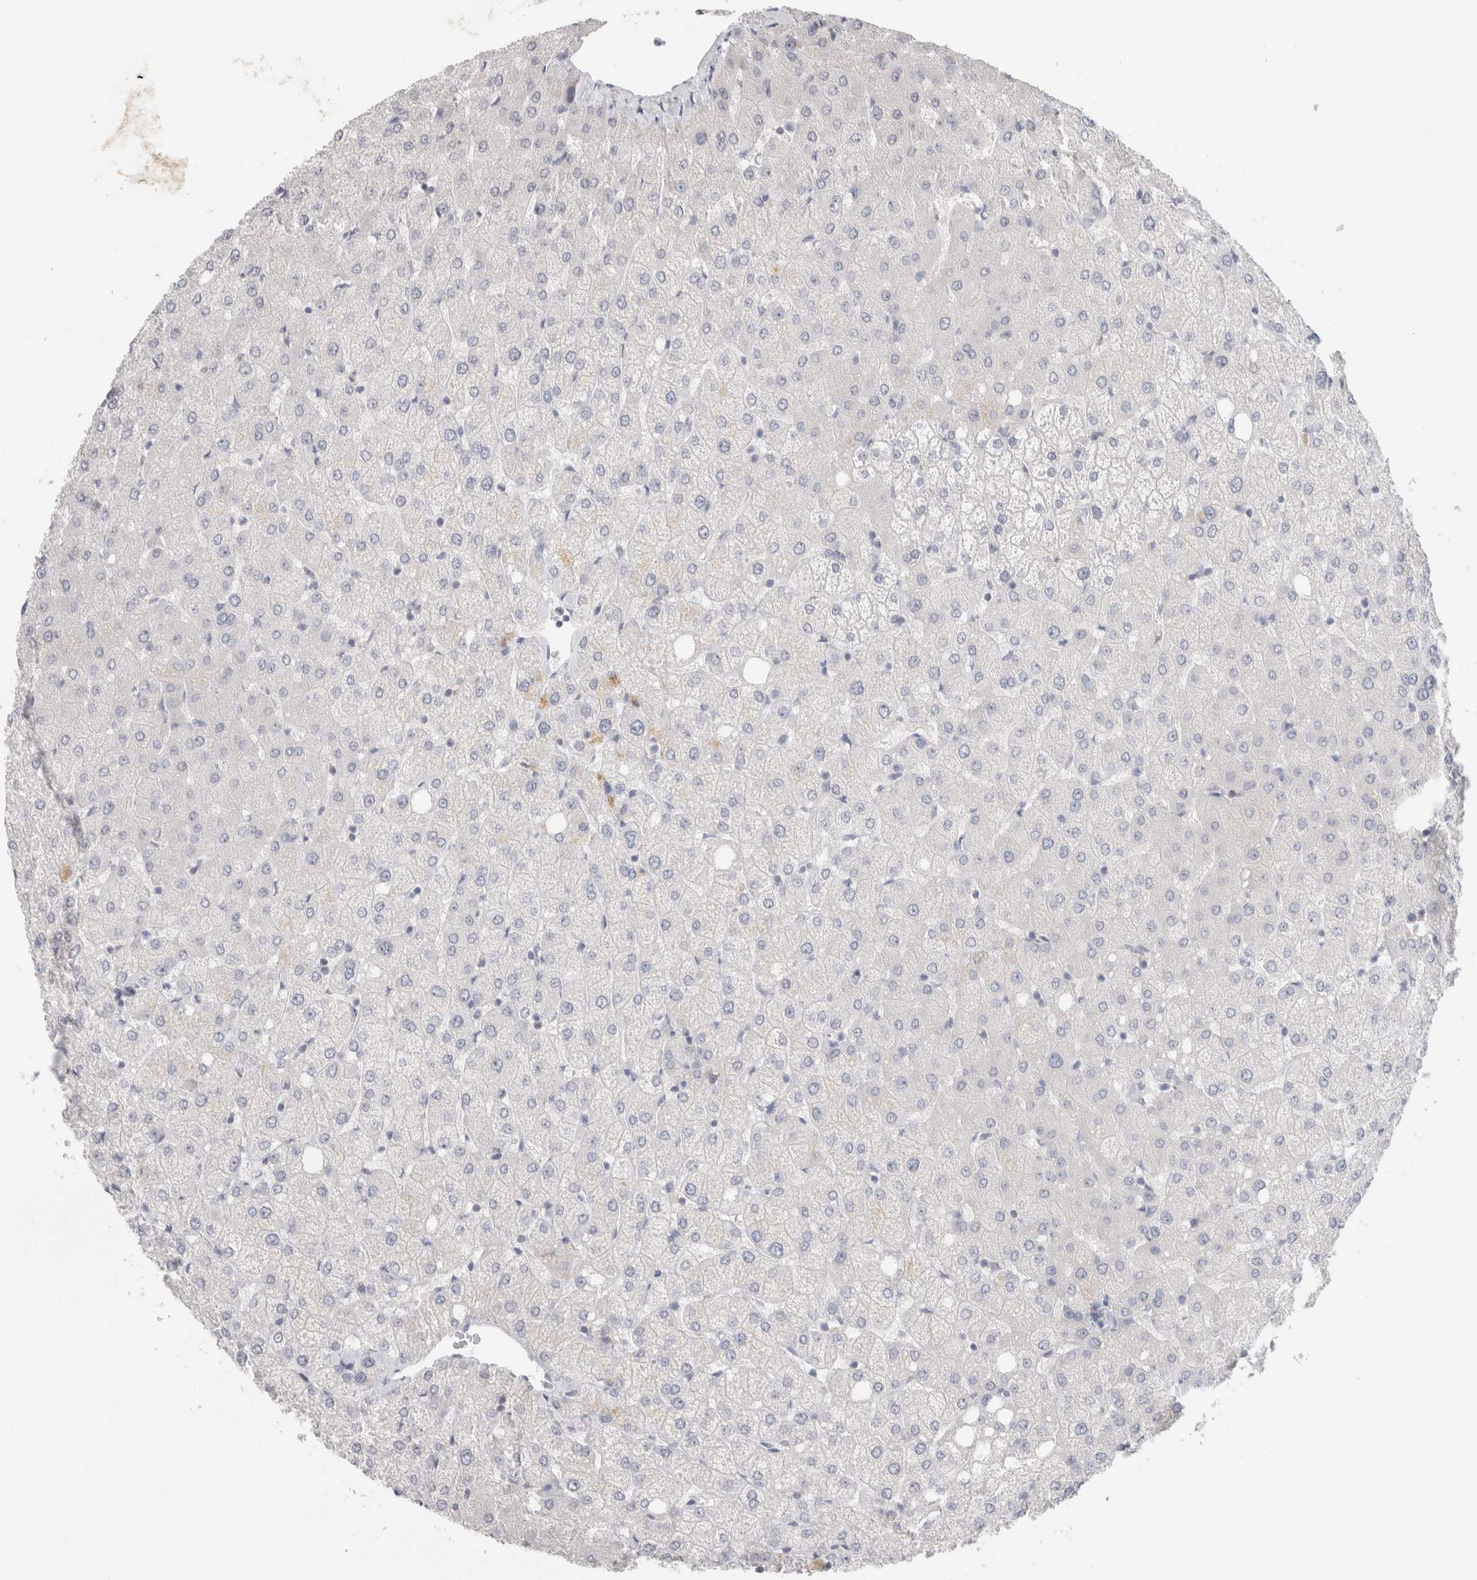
{"staining": {"intensity": "negative", "quantity": "none", "location": "none"}, "tissue": "liver", "cell_type": "Cholangiocytes", "image_type": "normal", "snomed": [{"axis": "morphology", "description": "Normal tissue, NOS"}, {"axis": "topography", "description": "Liver"}], "caption": "Immunohistochemistry (IHC) micrograph of benign liver stained for a protein (brown), which reveals no staining in cholangiocytes.", "gene": "LAMP3", "patient": {"sex": "female", "age": 54}}